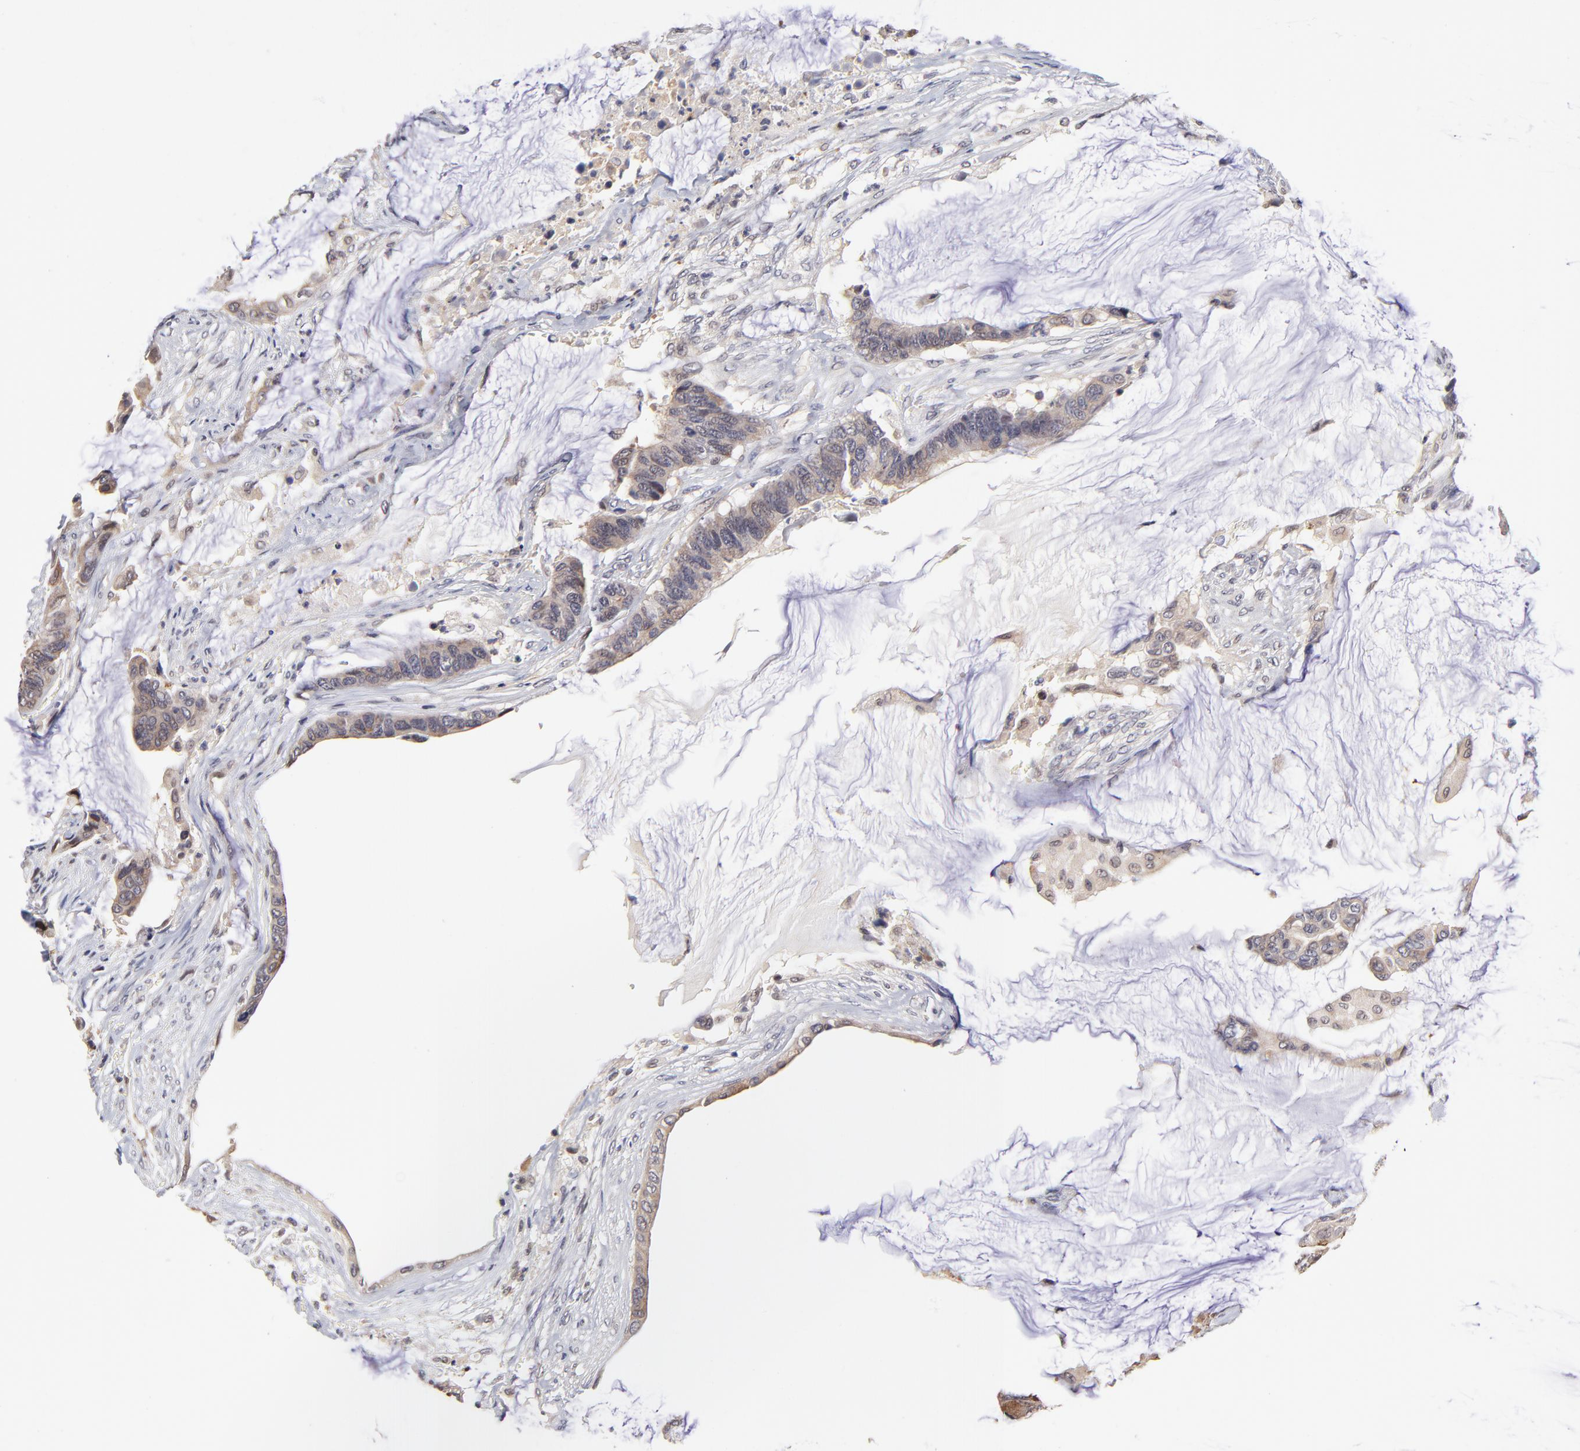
{"staining": {"intensity": "moderate", "quantity": "25%-75%", "location": "cytoplasmic/membranous"}, "tissue": "colorectal cancer", "cell_type": "Tumor cells", "image_type": "cancer", "snomed": [{"axis": "morphology", "description": "Adenocarcinoma, NOS"}, {"axis": "topography", "description": "Rectum"}], "caption": "Immunohistochemical staining of human adenocarcinoma (colorectal) reveals medium levels of moderate cytoplasmic/membranous staining in about 25%-75% of tumor cells.", "gene": "ZNF10", "patient": {"sex": "female", "age": 59}}